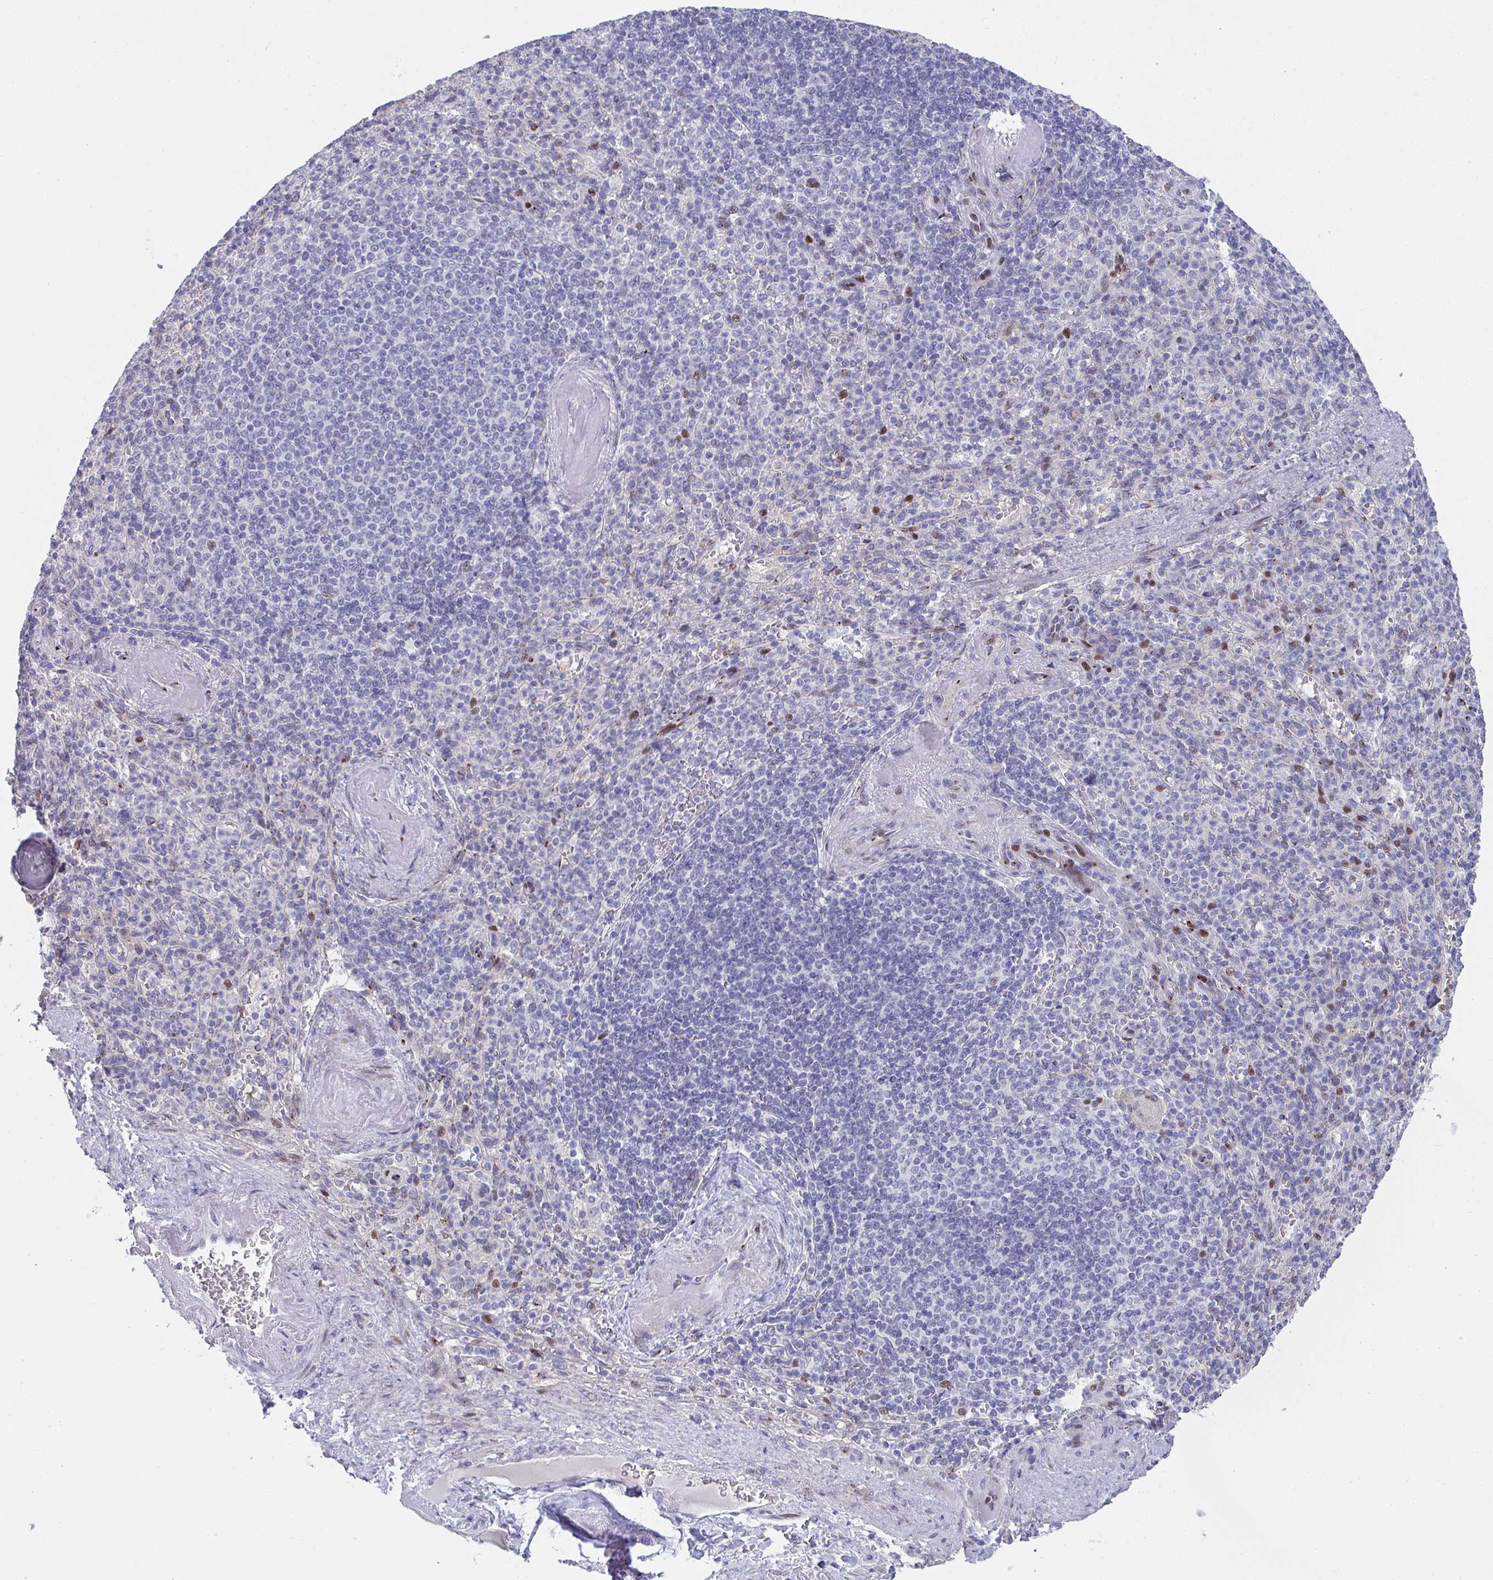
{"staining": {"intensity": "moderate", "quantity": "<25%", "location": "nuclear"}, "tissue": "spleen", "cell_type": "Cells in red pulp", "image_type": "normal", "snomed": [{"axis": "morphology", "description": "Normal tissue, NOS"}, {"axis": "topography", "description": "Spleen"}], "caption": "High-power microscopy captured an IHC photomicrograph of benign spleen, revealing moderate nuclear positivity in approximately <25% of cells in red pulp.", "gene": "GALNT16", "patient": {"sex": "female", "age": 74}}